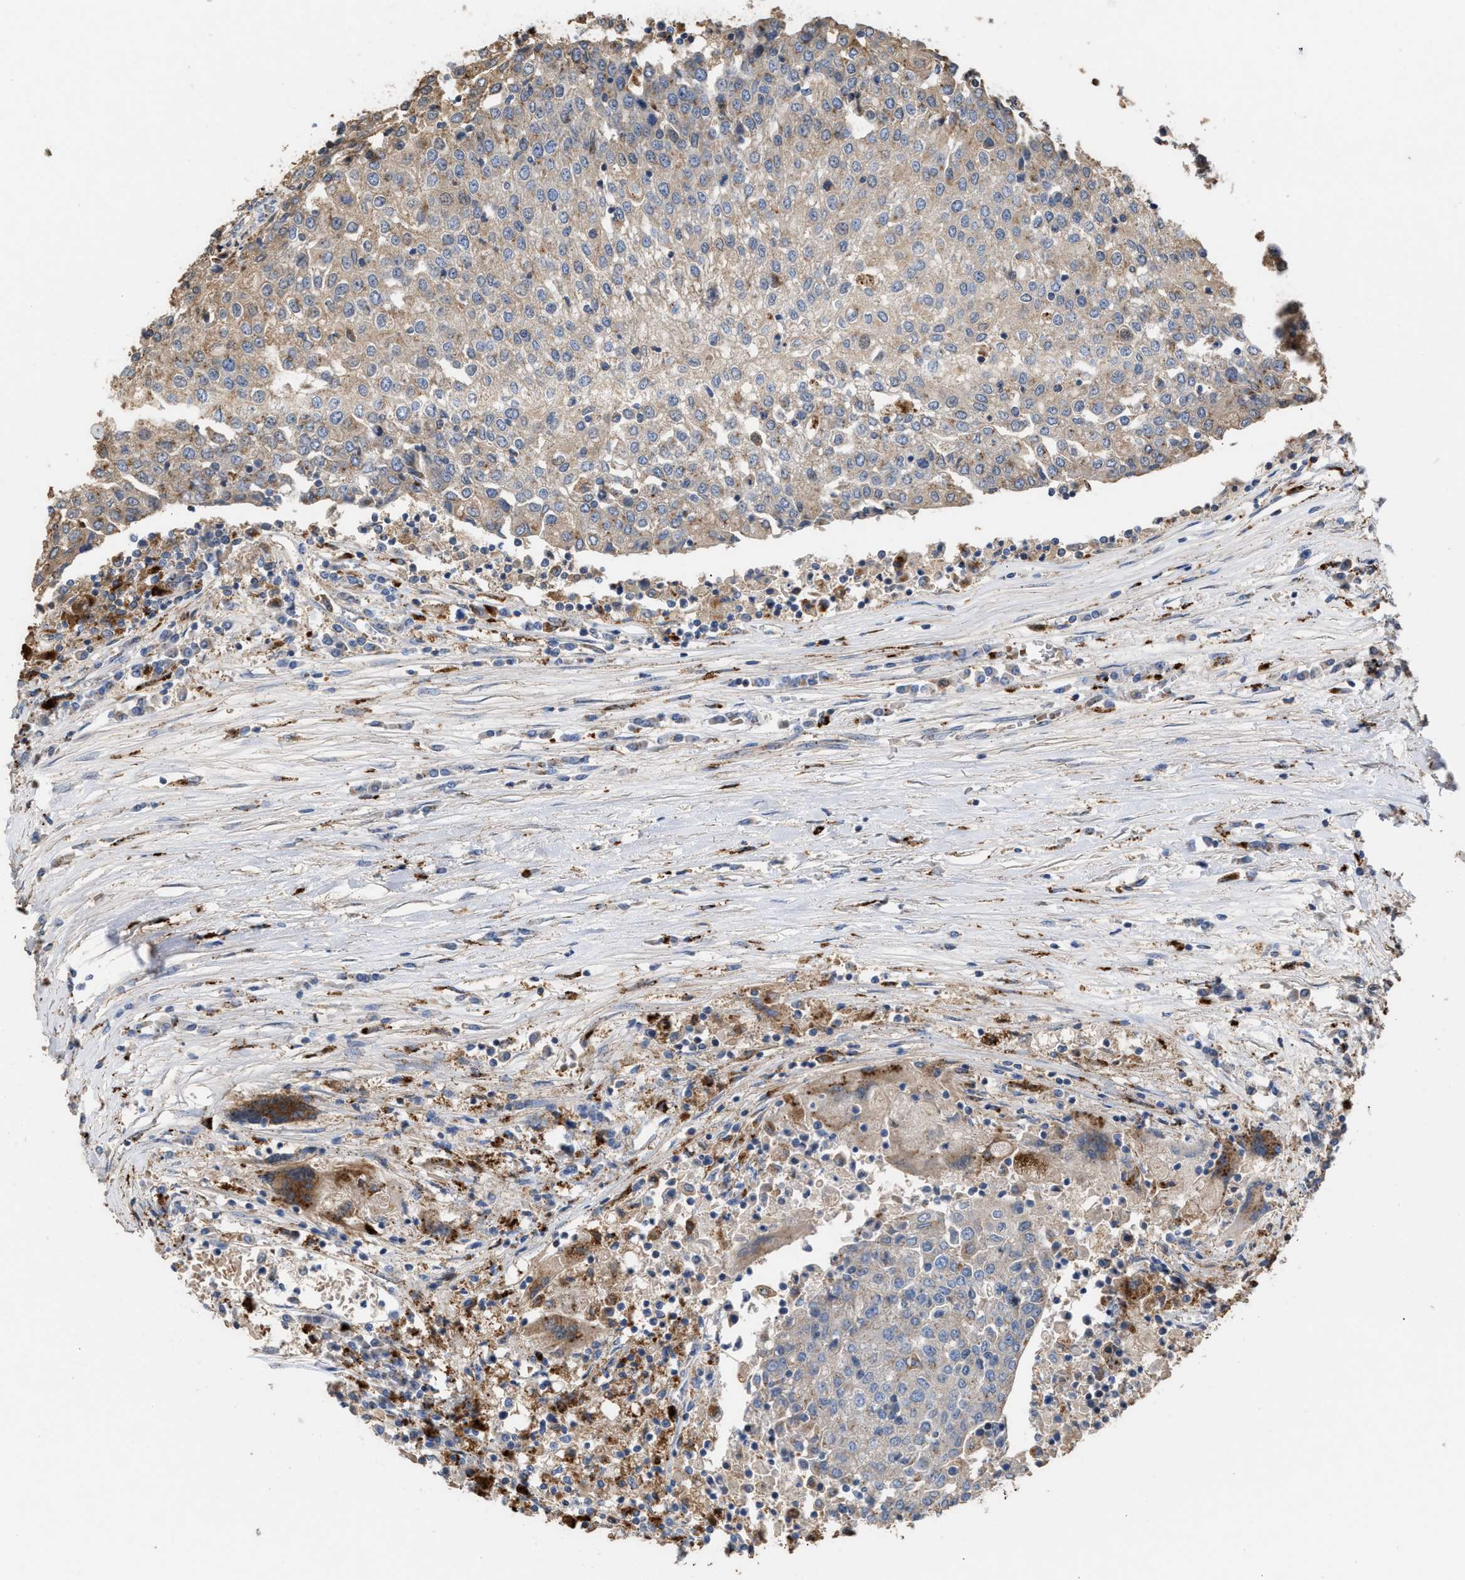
{"staining": {"intensity": "weak", "quantity": "<25%", "location": "cytoplasmic/membranous"}, "tissue": "urothelial cancer", "cell_type": "Tumor cells", "image_type": "cancer", "snomed": [{"axis": "morphology", "description": "Urothelial carcinoma, High grade"}, {"axis": "topography", "description": "Urinary bladder"}], "caption": "A micrograph of high-grade urothelial carcinoma stained for a protein shows no brown staining in tumor cells.", "gene": "ELMO3", "patient": {"sex": "female", "age": 85}}